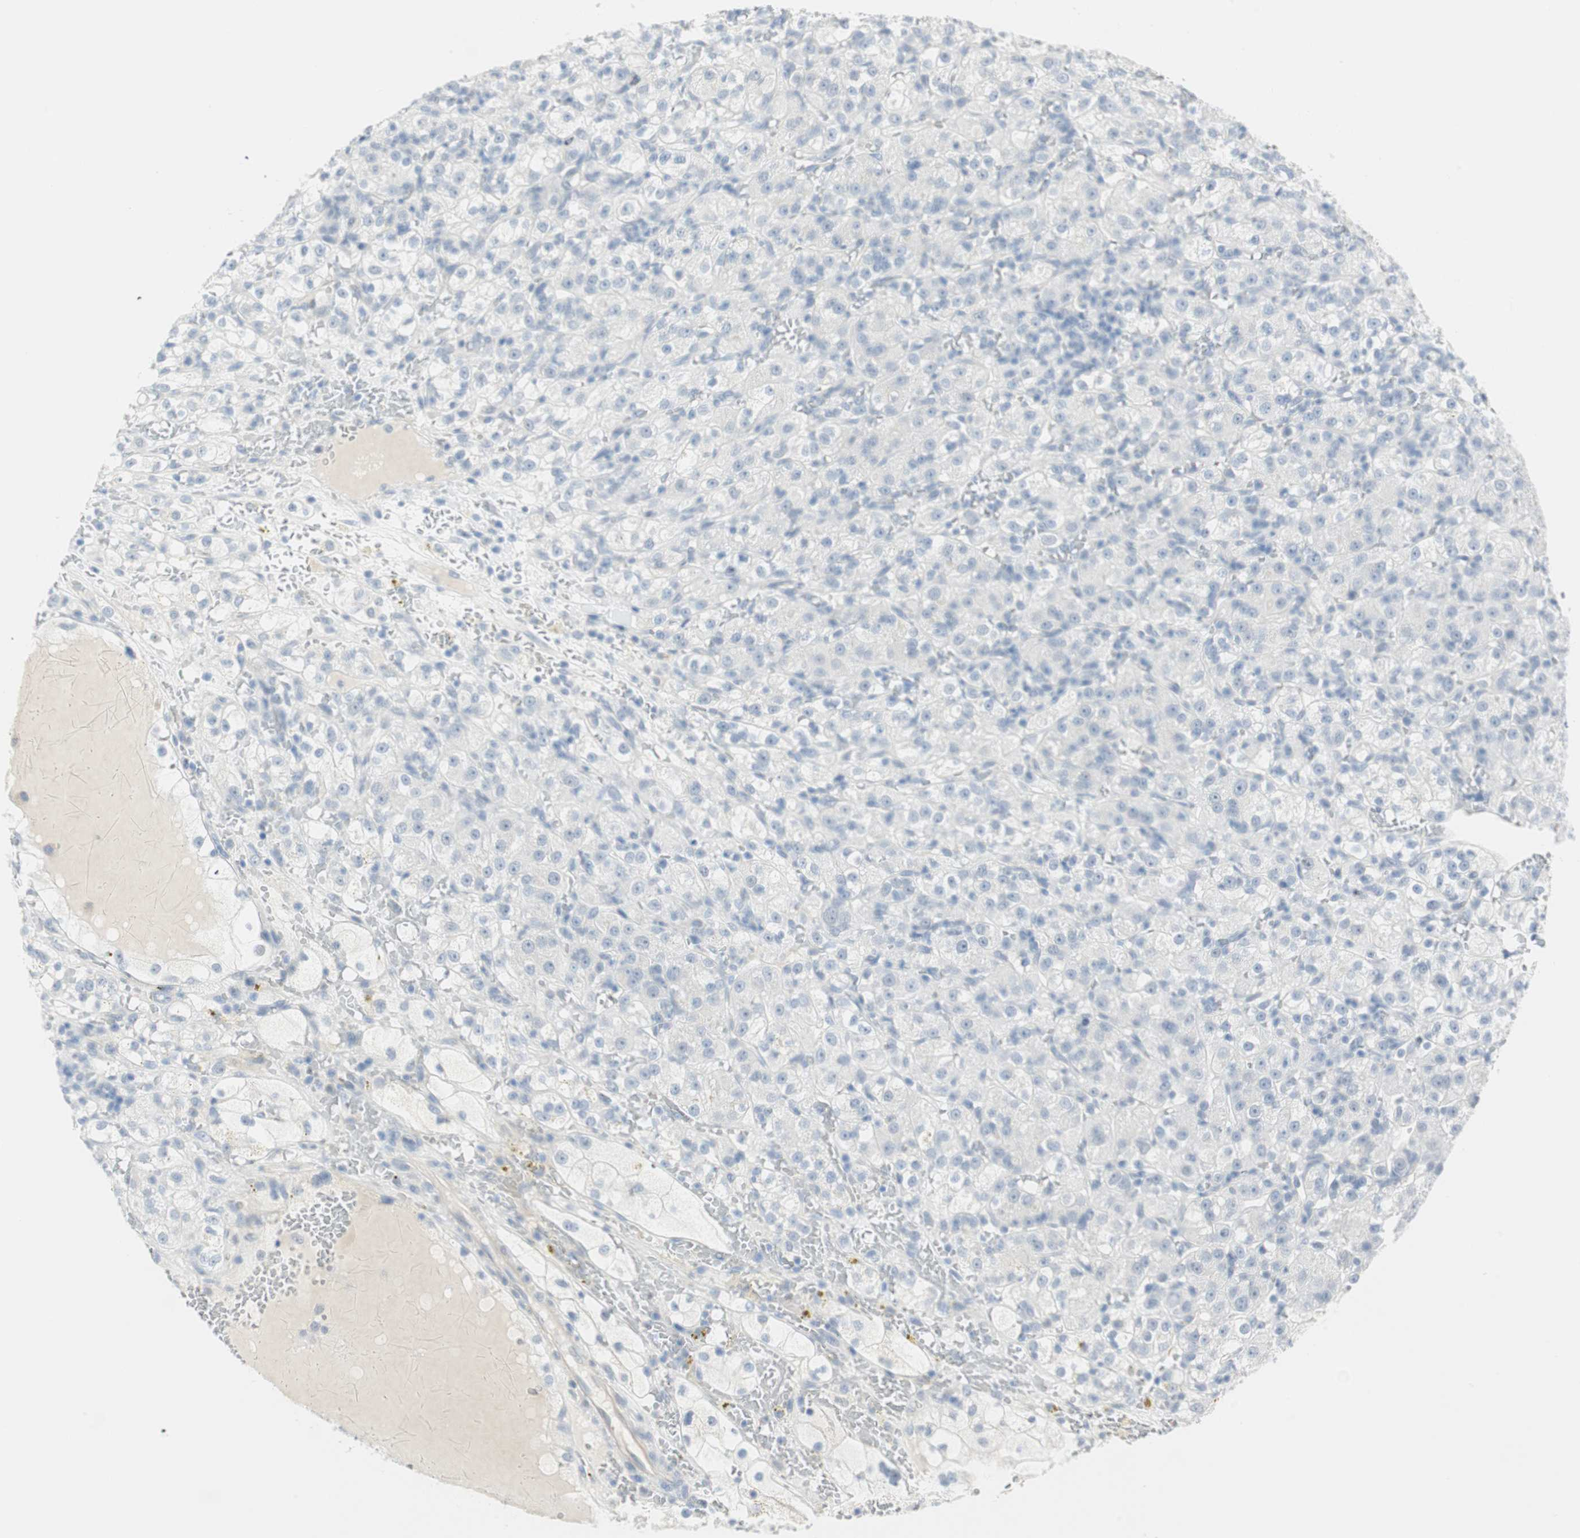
{"staining": {"intensity": "negative", "quantity": "none", "location": "none"}, "tissue": "renal cancer", "cell_type": "Tumor cells", "image_type": "cancer", "snomed": [{"axis": "morphology", "description": "Normal tissue, NOS"}, {"axis": "morphology", "description": "Adenocarcinoma, NOS"}, {"axis": "topography", "description": "Kidney"}], "caption": "Human renal cancer (adenocarcinoma) stained for a protein using IHC shows no positivity in tumor cells.", "gene": "MLLT10", "patient": {"sex": "male", "age": 61}}